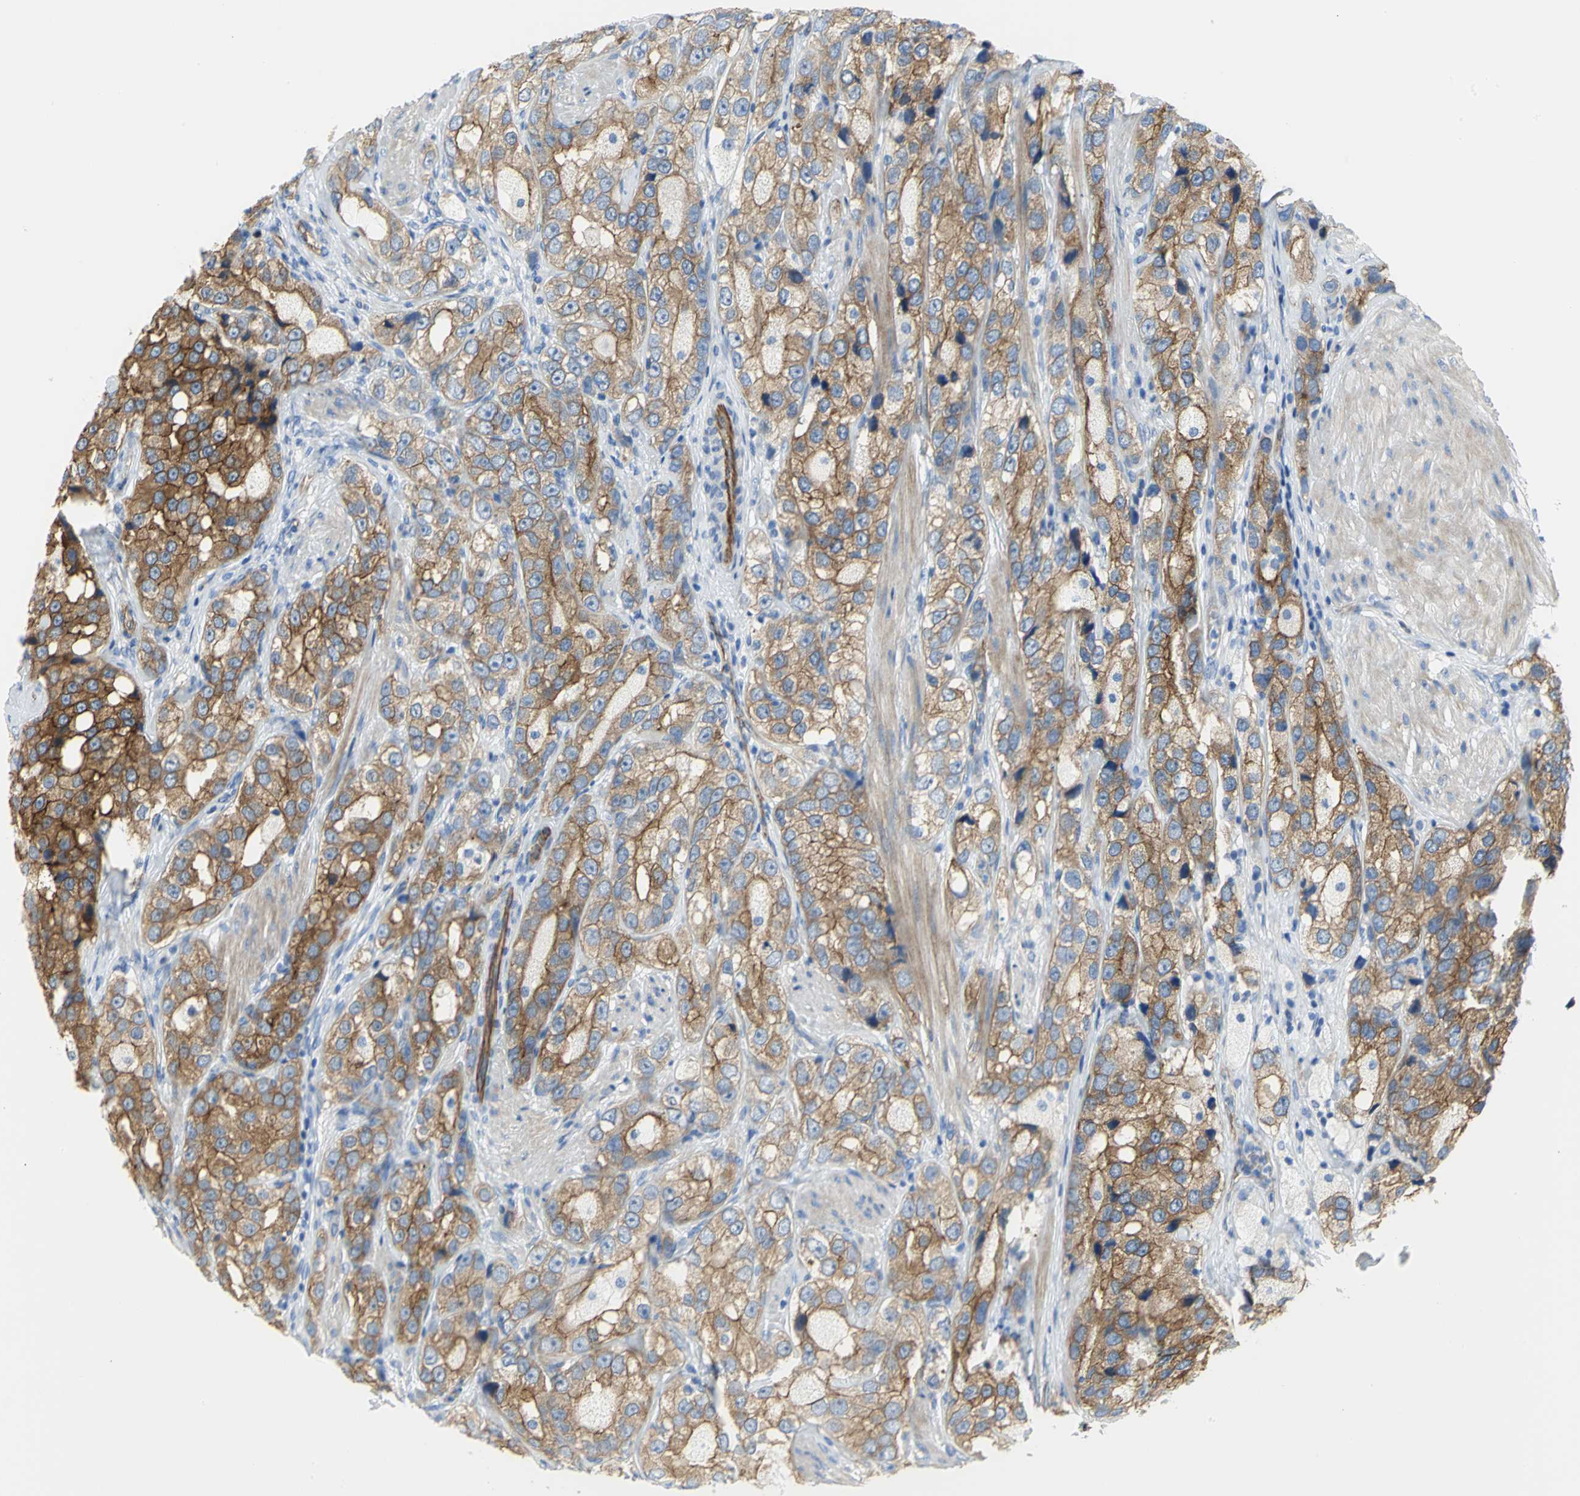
{"staining": {"intensity": "strong", "quantity": ">75%", "location": "cytoplasmic/membranous"}, "tissue": "prostate cancer", "cell_type": "Tumor cells", "image_type": "cancer", "snomed": [{"axis": "morphology", "description": "Adenocarcinoma, High grade"}, {"axis": "topography", "description": "Prostate"}], "caption": "Strong cytoplasmic/membranous staining is appreciated in approximately >75% of tumor cells in high-grade adenocarcinoma (prostate).", "gene": "FLNB", "patient": {"sex": "male", "age": 63}}